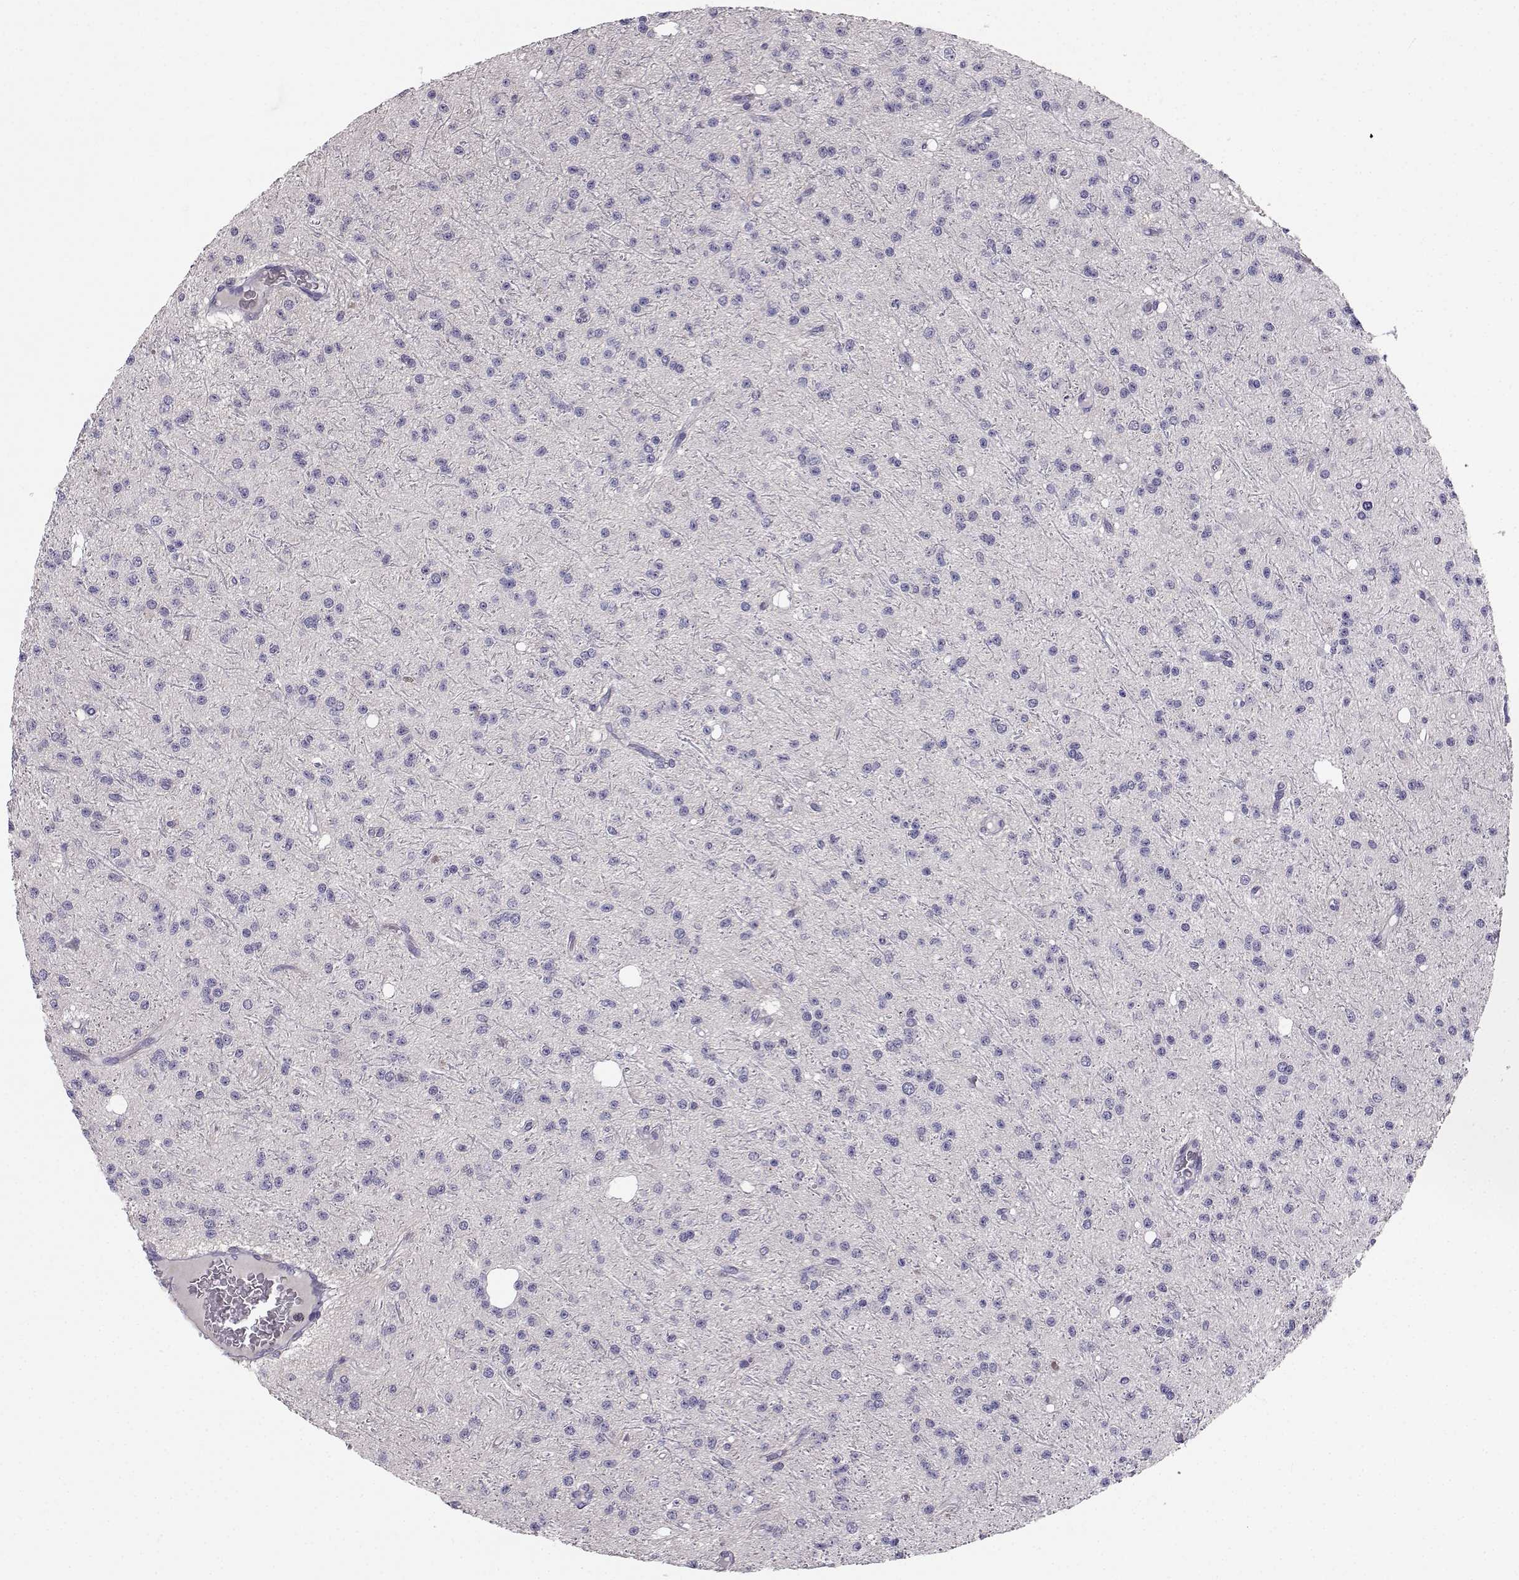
{"staining": {"intensity": "negative", "quantity": "none", "location": "none"}, "tissue": "glioma", "cell_type": "Tumor cells", "image_type": "cancer", "snomed": [{"axis": "morphology", "description": "Glioma, malignant, Low grade"}, {"axis": "topography", "description": "Brain"}], "caption": "The histopathology image demonstrates no significant expression in tumor cells of low-grade glioma (malignant).", "gene": "MROH7", "patient": {"sex": "male", "age": 27}}